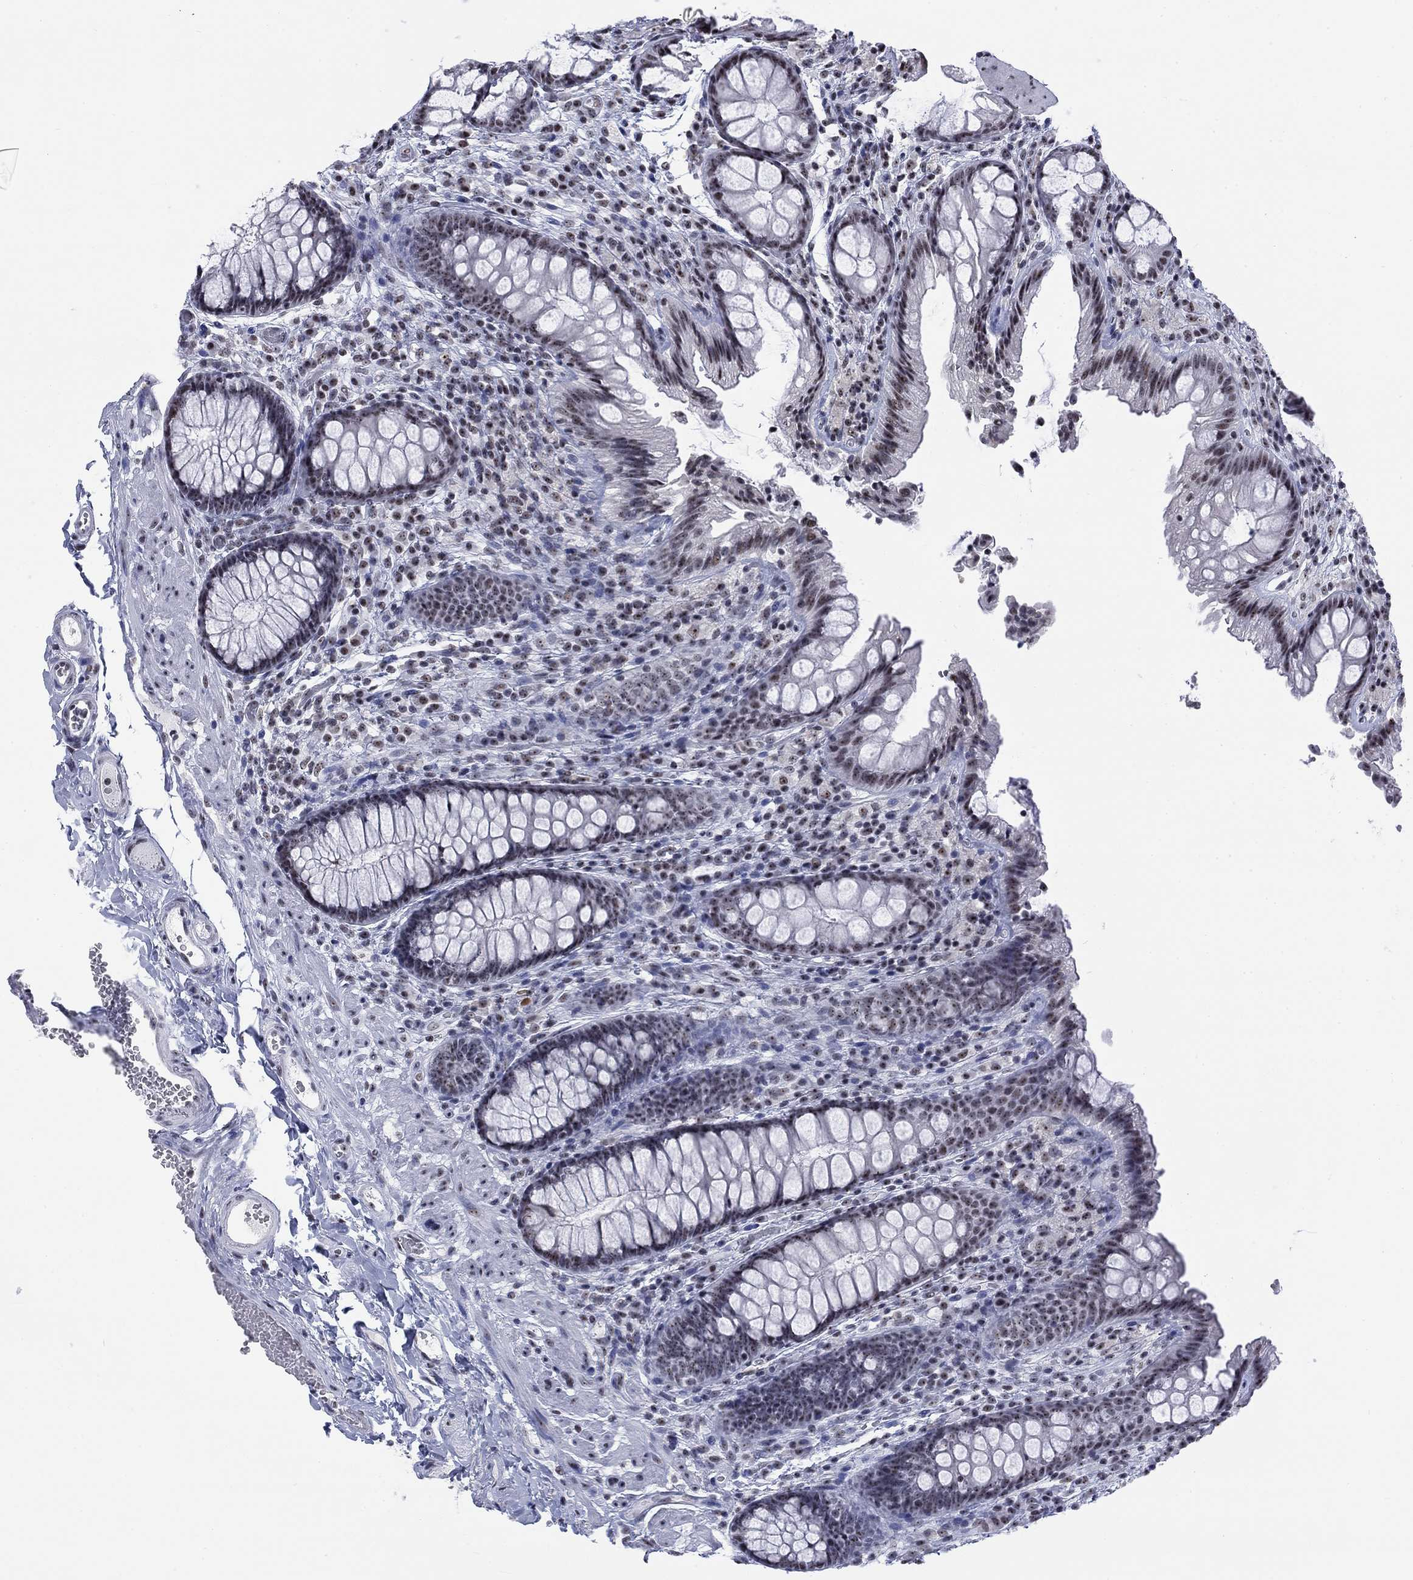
{"staining": {"intensity": "negative", "quantity": "none", "location": "none"}, "tissue": "colon", "cell_type": "Endothelial cells", "image_type": "normal", "snomed": [{"axis": "morphology", "description": "Normal tissue, NOS"}, {"axis": "topography", "description": "Colon"}], "caption": "Immunohistochemistry (IHC) of unremarkable human colon exhibits no staining in endothelial cells. (Brightfield microscopy of DAB (3,3'-diaminobenzidine) IHC at high magnification).", "gene": "CSRNP3", "patient": {"sex": "female", "age": 86}}